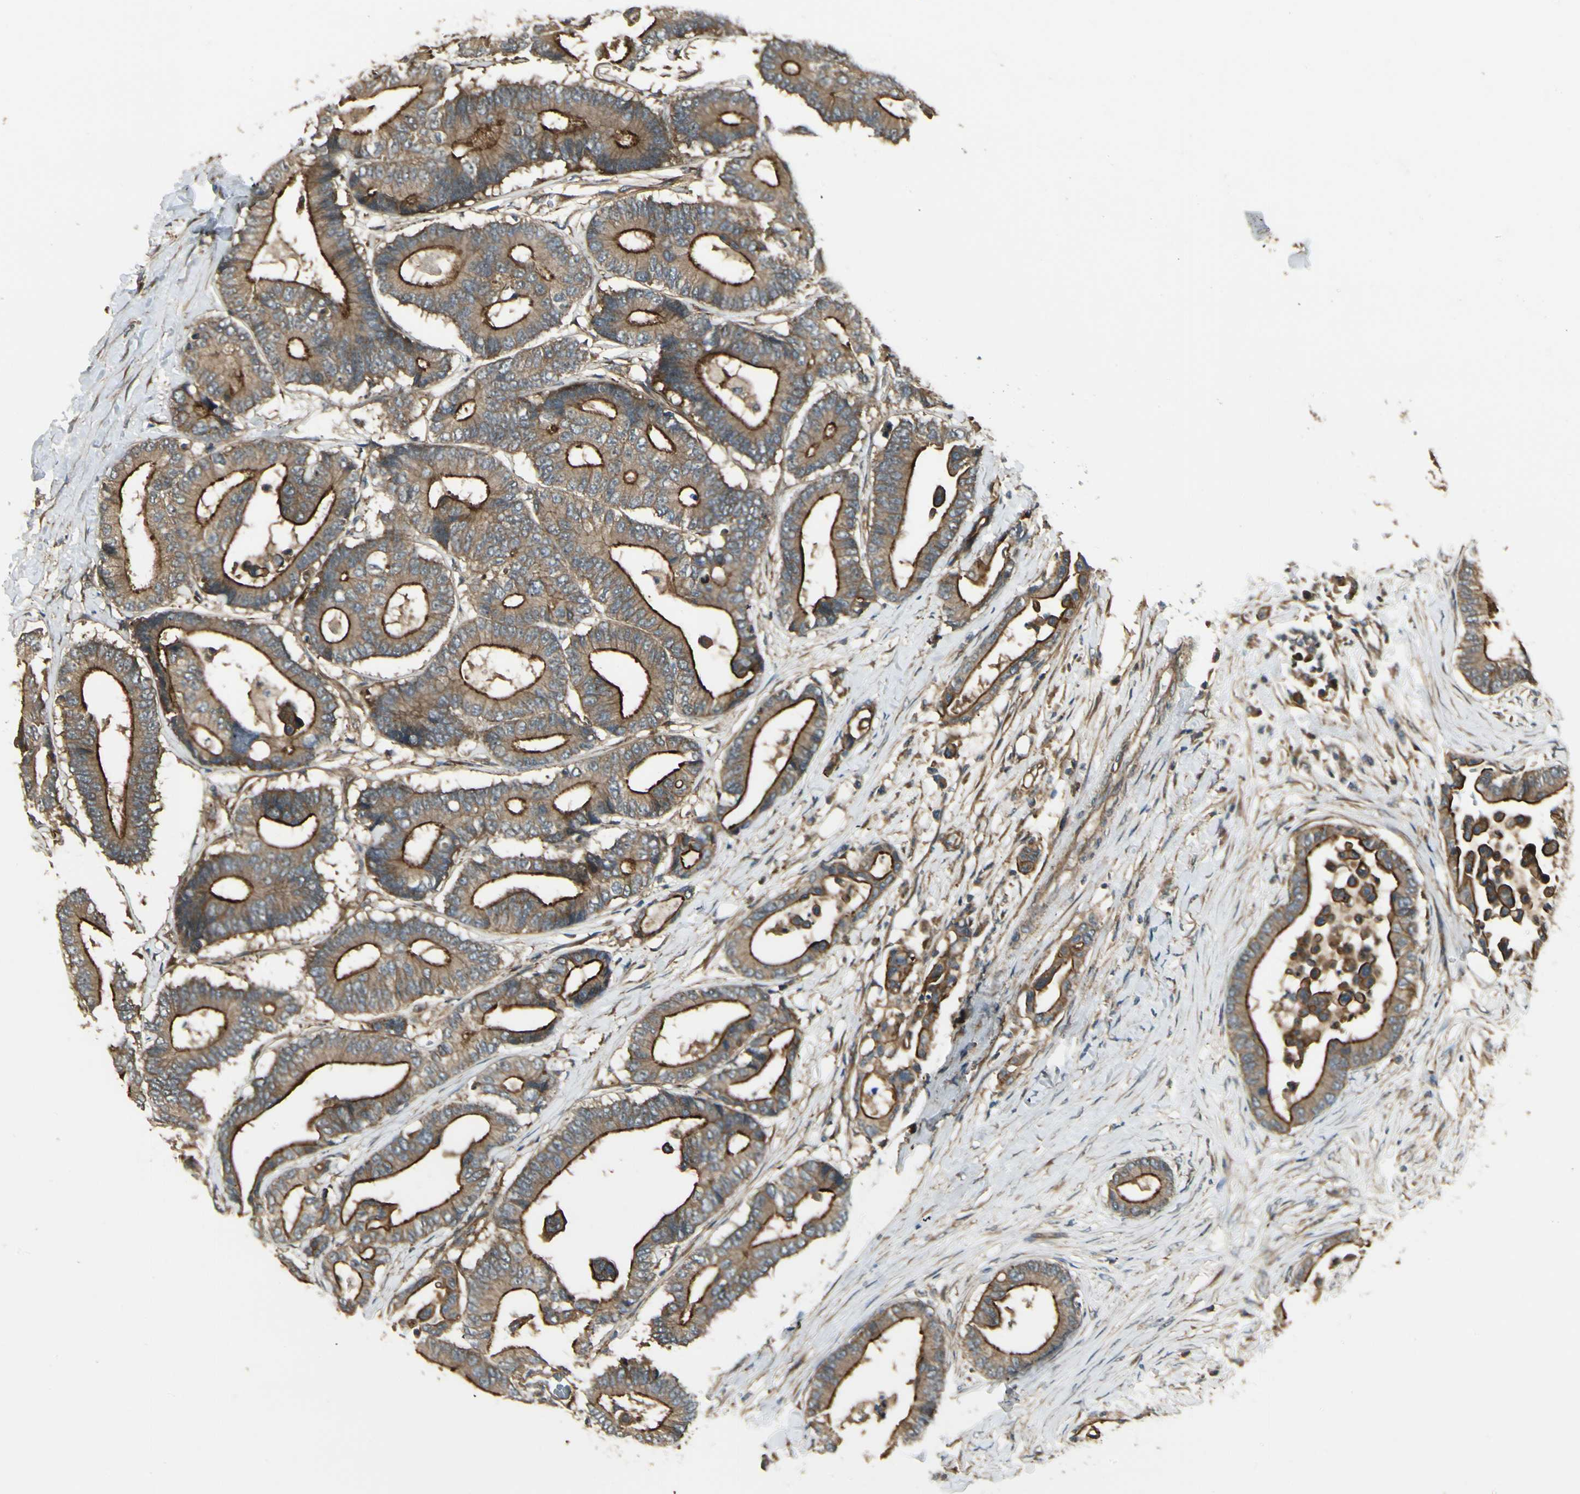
{"staining": {"intensity": "strong", "quantity": ">75%", "location": "cytoplasmic/membranous"}, "tissue": "colorectal cancer", "cell_type": "Tumor cells", "image_type": "cancer", "snomed": [{"axis": "morphology", "description": "Normal tissue, NOS"}, {"axis": "morphology", "description": "Adenocarcinoma, NOS"}, {"axis": "topography", "description": "Colon"}], "caption": "The micrograph exhibits a brown stain indicating the presence of a protein in the cytoplasmic/membranous of tumor cells in colorectal cancer (adenocarcinoma). (Stains: DAB in brown, nuclei in blue, Microscopy: brightfield microscopy at high magnification).", "gene": "FKBP15", "patient": {"sex": "male", "age": 82}}